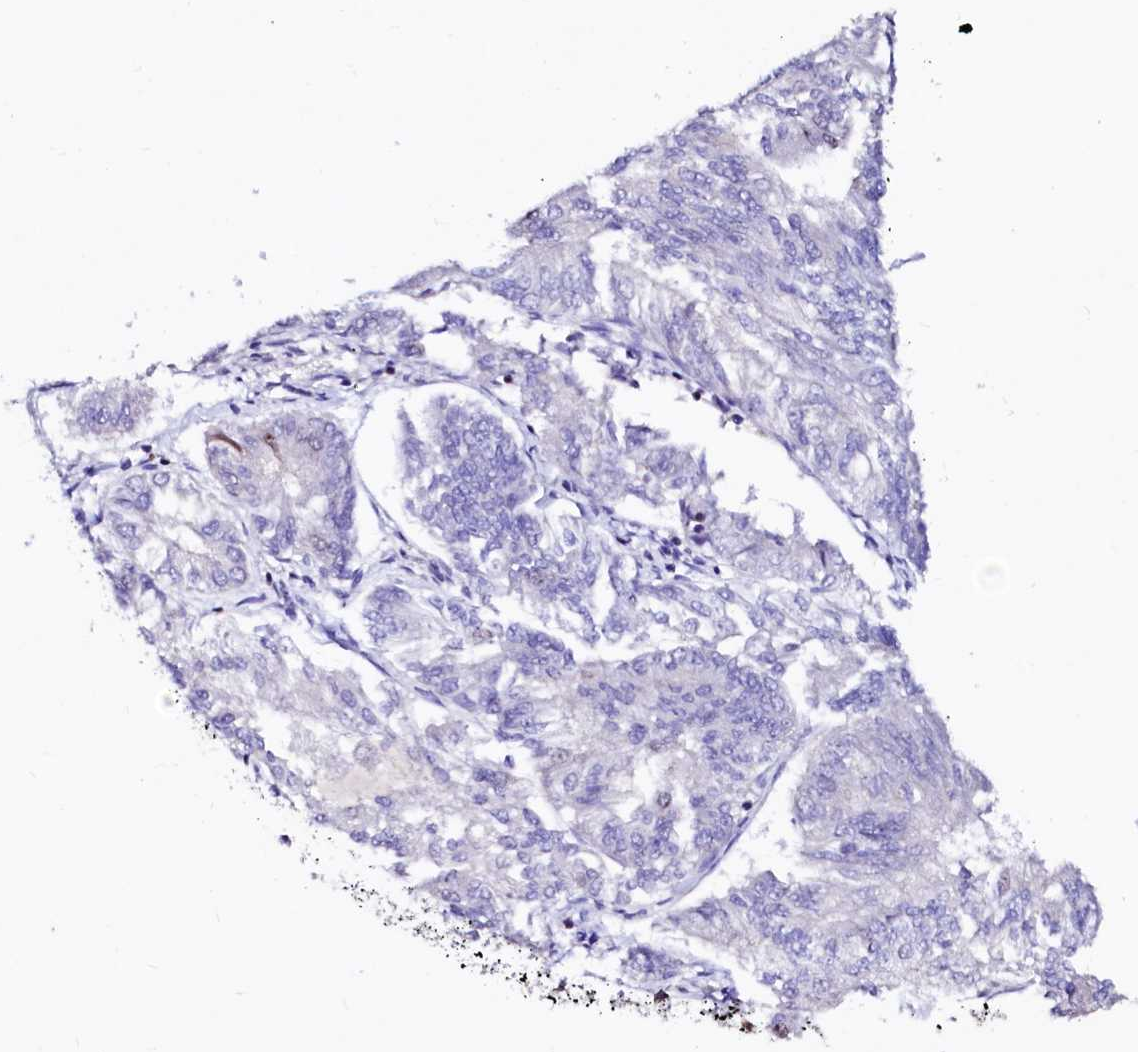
{"staining": {"intensity": "negative", "quantity": "none", "location": "none"}, "tissue": "endometrial cancer", "cell_type": "Tumor cells", "image_type": "cancer", "snomed": [{"axis": "morphology", "description": "Adenocarcinoma, NOS"}, {"axis": "topography", "description": "Endometrium"}], "caption": "This micrograph is of endometrial cancer (adenocarcinoma) stained with IHC to label a protein in brown with the nuclei are counter-stained blue. There is no positivity in tumor cells.", "gene": "RAB27A", "patient": {"sex": "female", "age": 58}}